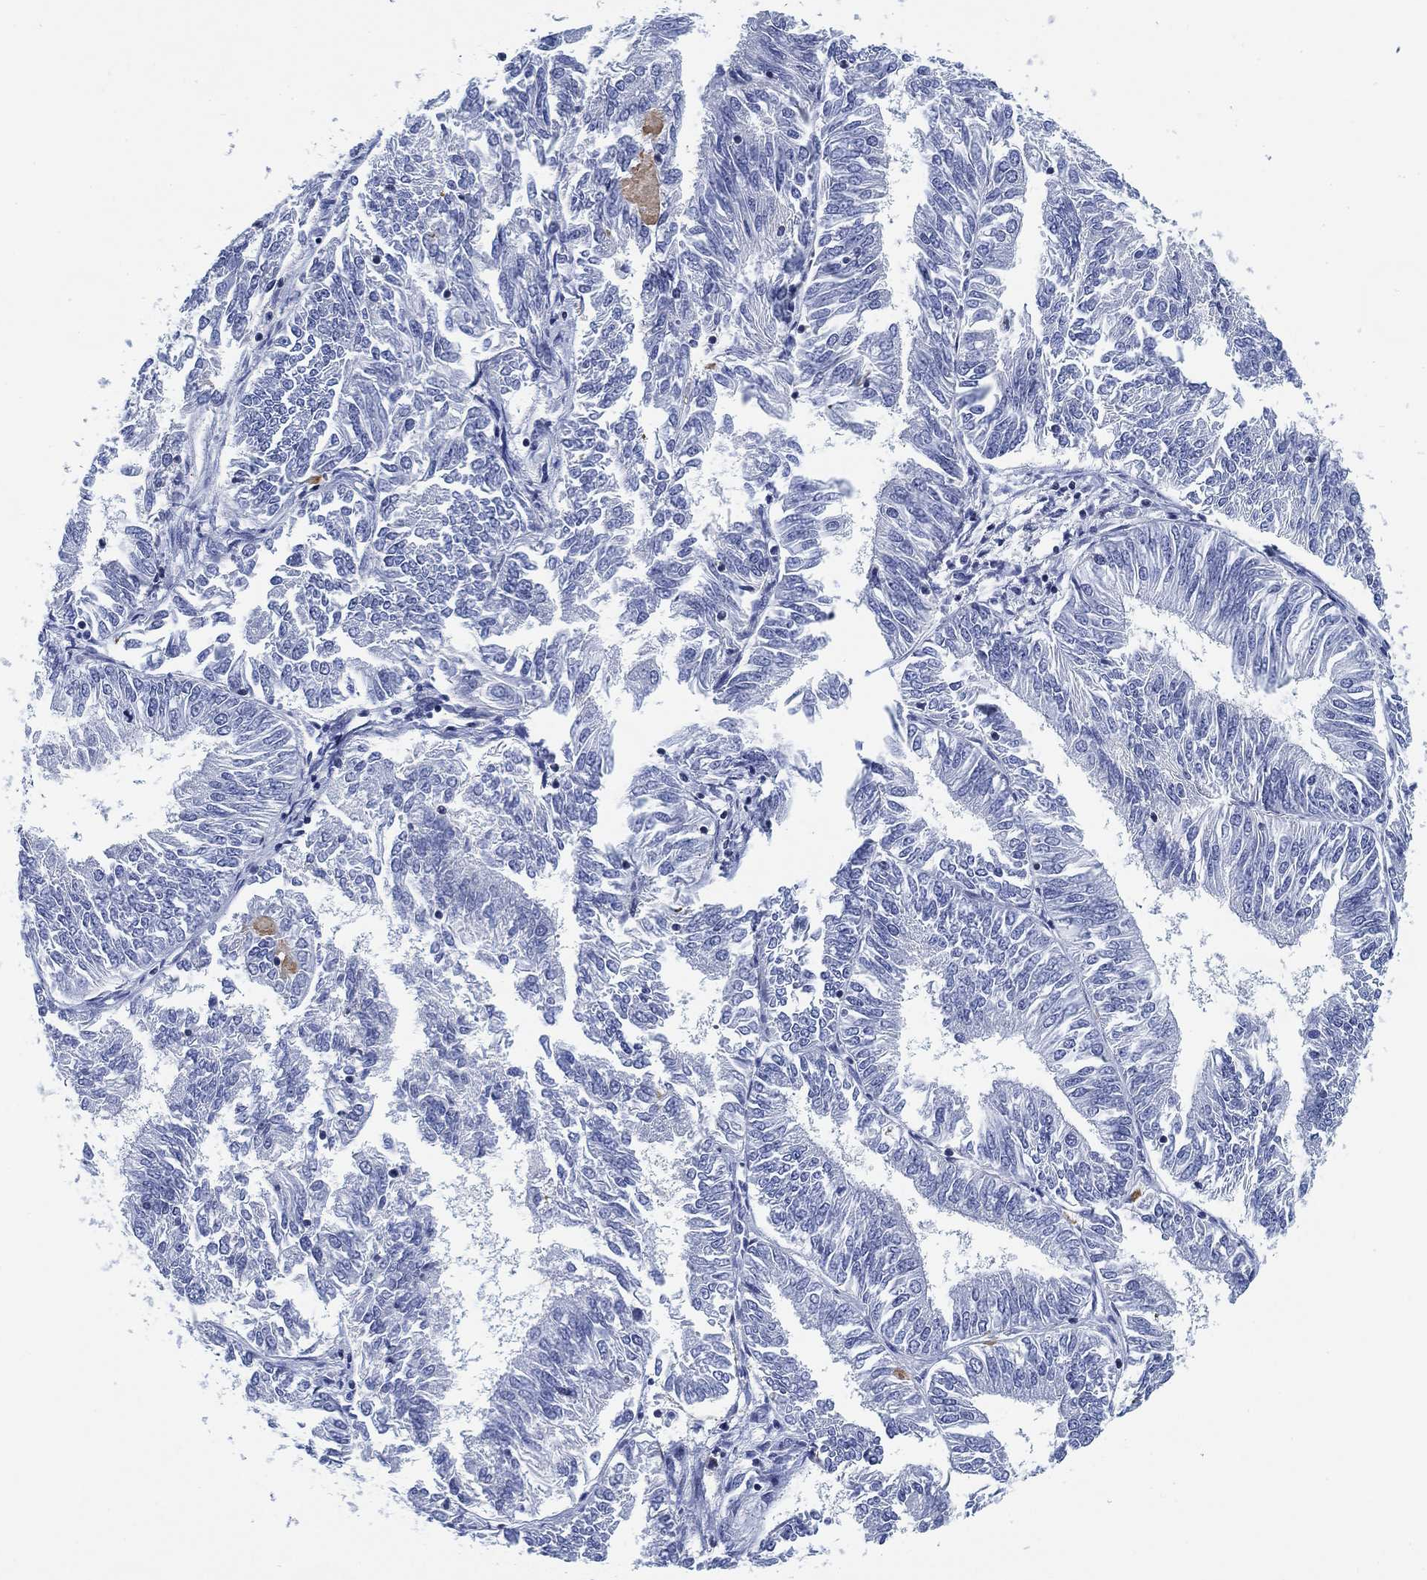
{"staining": {"intensity": "negative", "quantity": "none", "location": "none"}, "tissue": "endometrial cancer", "cell_type": "Tumor cells", "image_type": "cancer", "snomed": [{"axis": "morphology", "description": "Adenocarcinoma, NOS"}, {"axis": "topography", "description": "Endometrium"}], "caption": "An immunohistochemistry (IHC) photomicrograph of endometrial cancer (adenocarcinoma) is shown. There is no staining in tumor cells of endometrial cancer (adenocarcinoma).", "gene": "FYB1", "patient": {"sex": "female", "age": 58}}